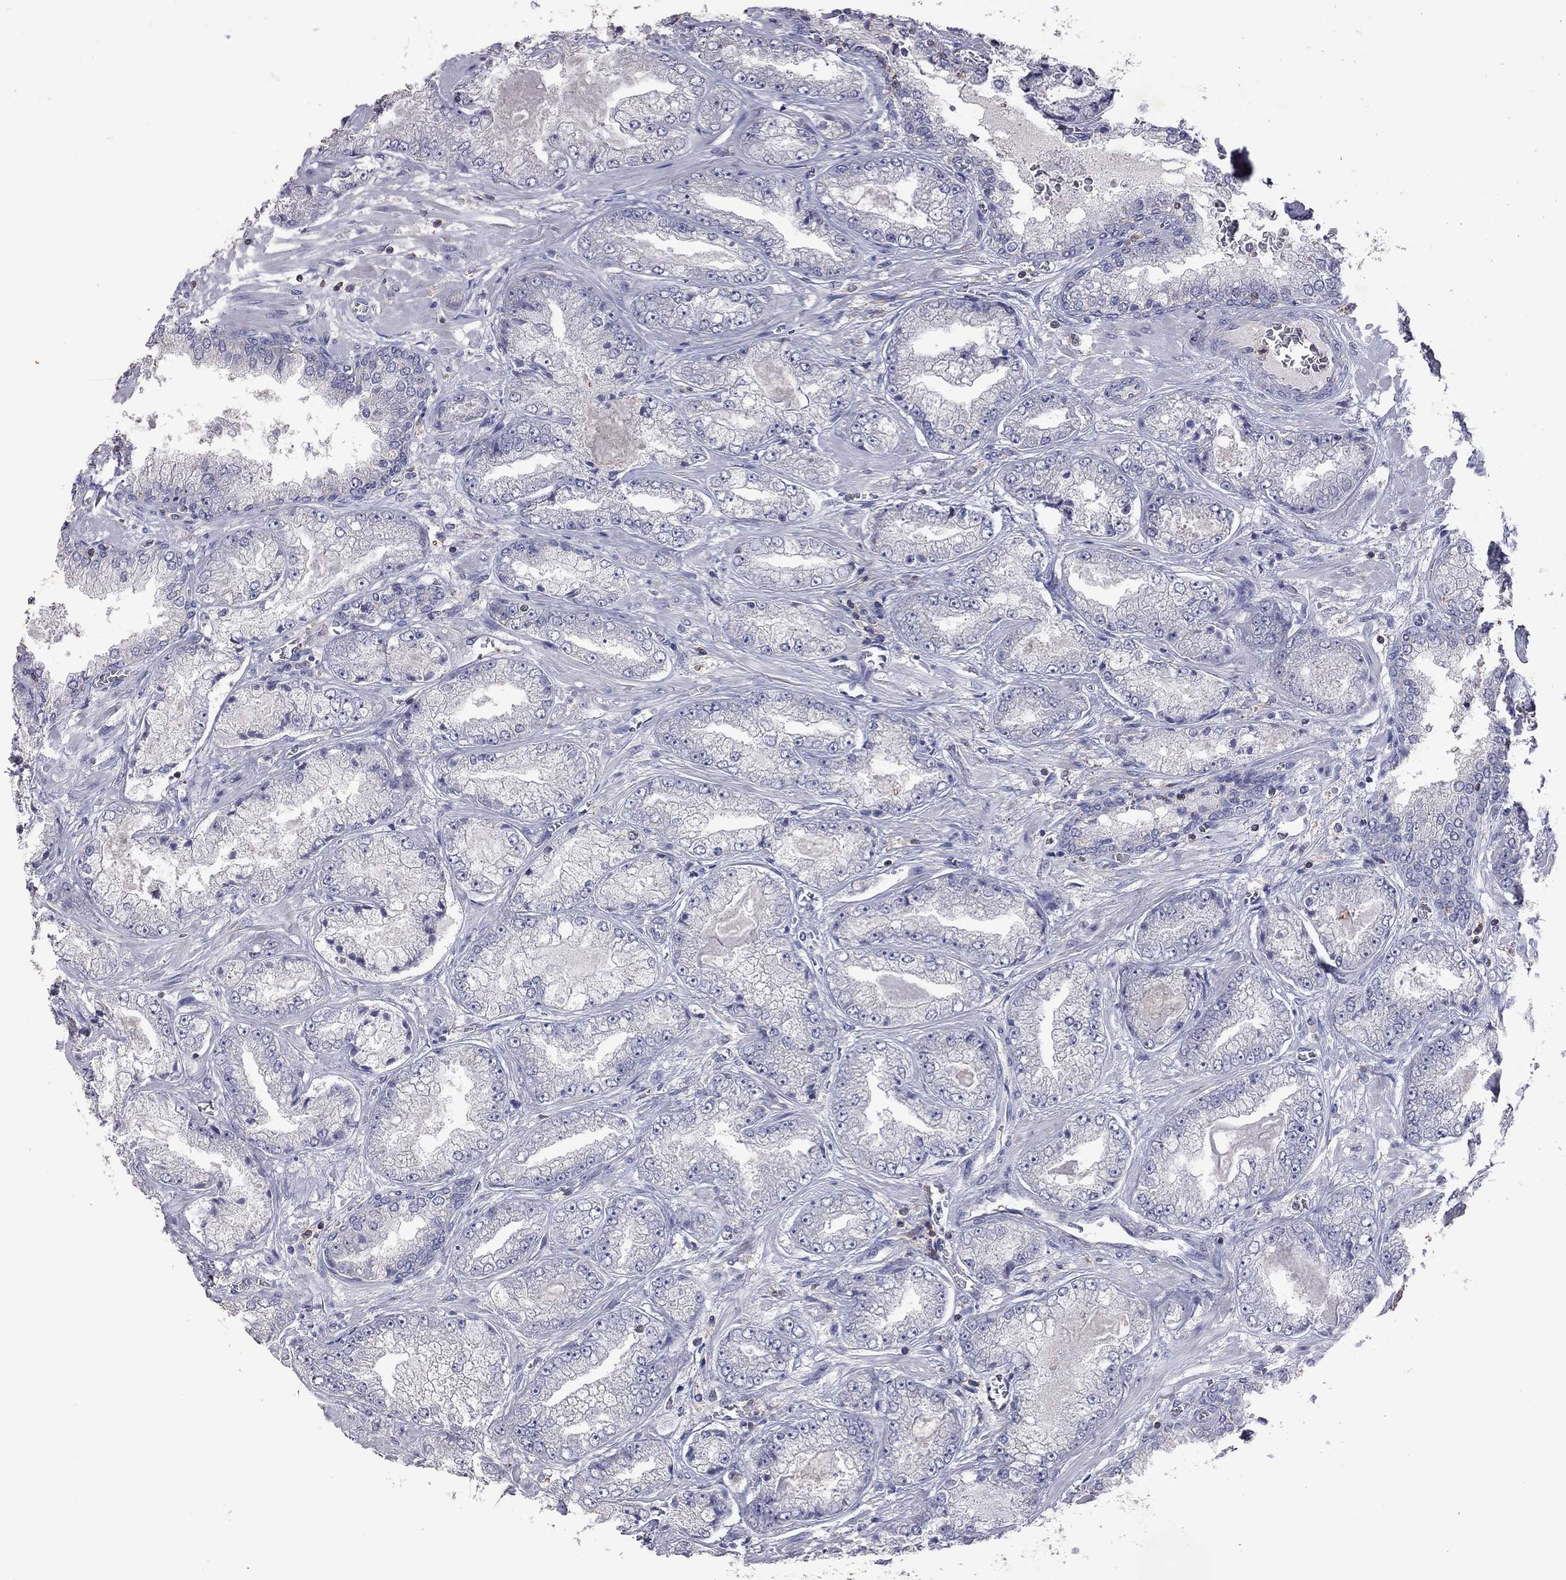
{"staining": {"intensity": "negative", "quantity": "none", "location": "none"}, "tissue": "prostate cancer", "cell_type": "Tumor cells", "image_type": "cancer", "snomed": [{"axis": "morphology", "description": "Adenocarcinoma, Low grade"}, {"axis": "topography", "description": "Prostate"}], "caption": "Image shows no significant protein expression in tumor cells of prostate cancer.", "gene": "IPCEF1", "patient": {"sex": "male", "age": 57}}